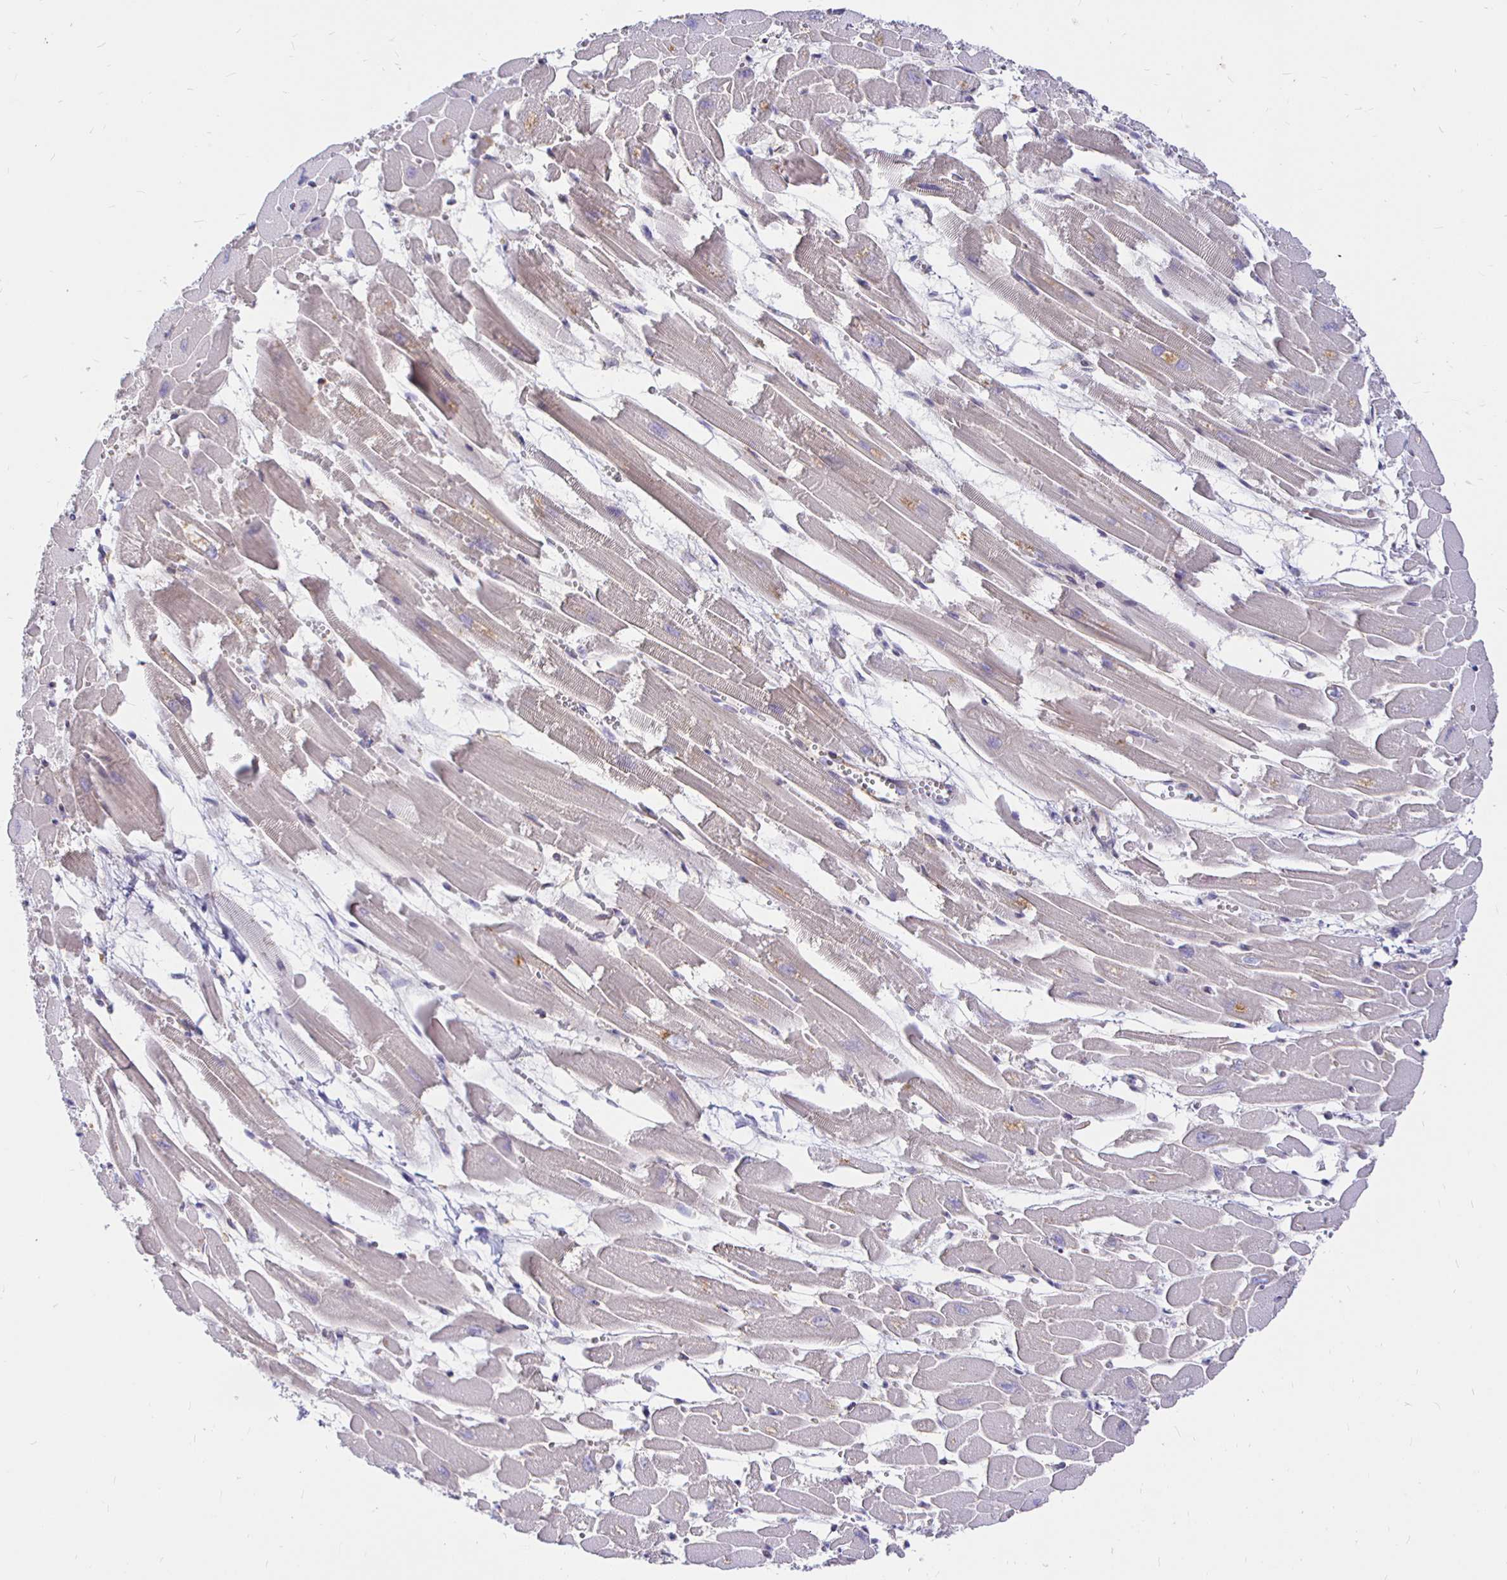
{"staining": {"intensity": "weak", "quantity": "25%-75%", "location": "cytoplasmic/membranous"}, "tissue": "heart muscle", "cell_type": "Cardiomyocytes", "image_type": "normal", "snomed": [{"axis": "morphology", "description": "Normal tissue, NOS"}, {"axis": "topography", "description": "Heart"}], "caption": "Normal heart muscle displays weak cytoplasmic/membranous positivity in approximately 25%-75% of cardiomyocytes, visualized by immunohistochemistry.", "gene": "PALM2AKAP2", "patient": {"sex": "female", "age": 52}}